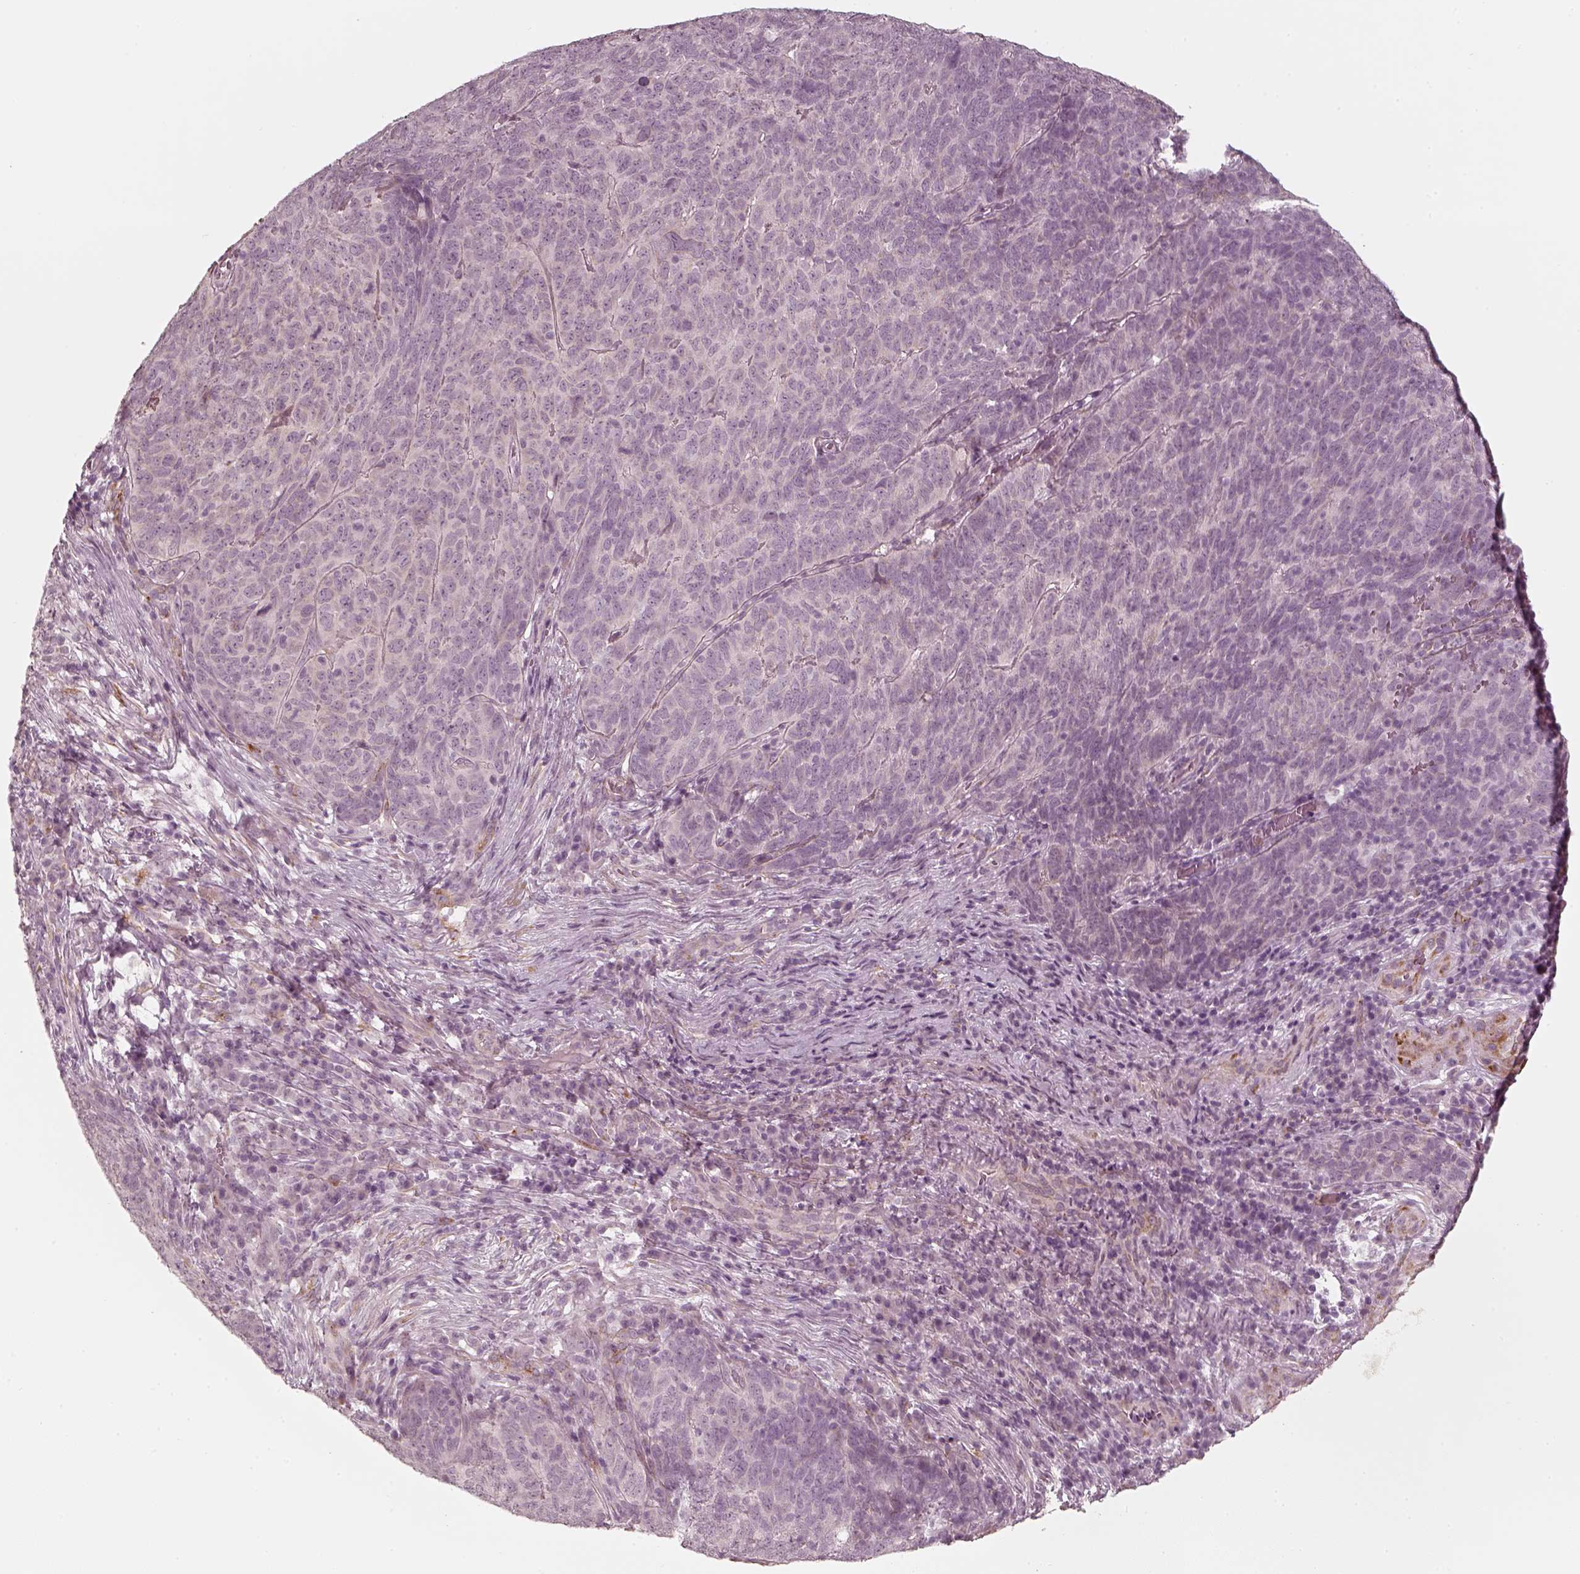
{"staining": {"intensity": "negative", "quantity": "none", "location": "none"}, "tissue": "skin cancer", "cell_type": "Tumor cells", "image_type": "cancer", "snomed": [{"axis": "morphology", "description": "Squamous cell carcinoma, NOS"}, {"axis": "topography", "description": "Skin"}, {"axis": "topography", "description": "Anal"}], "caption": "IHC of human skin cancer (squamous cell carcinoma) shows no positivity in tumor cells.", "gene": "LAMB2", "patient": {"sex": "female", "age": 51}}